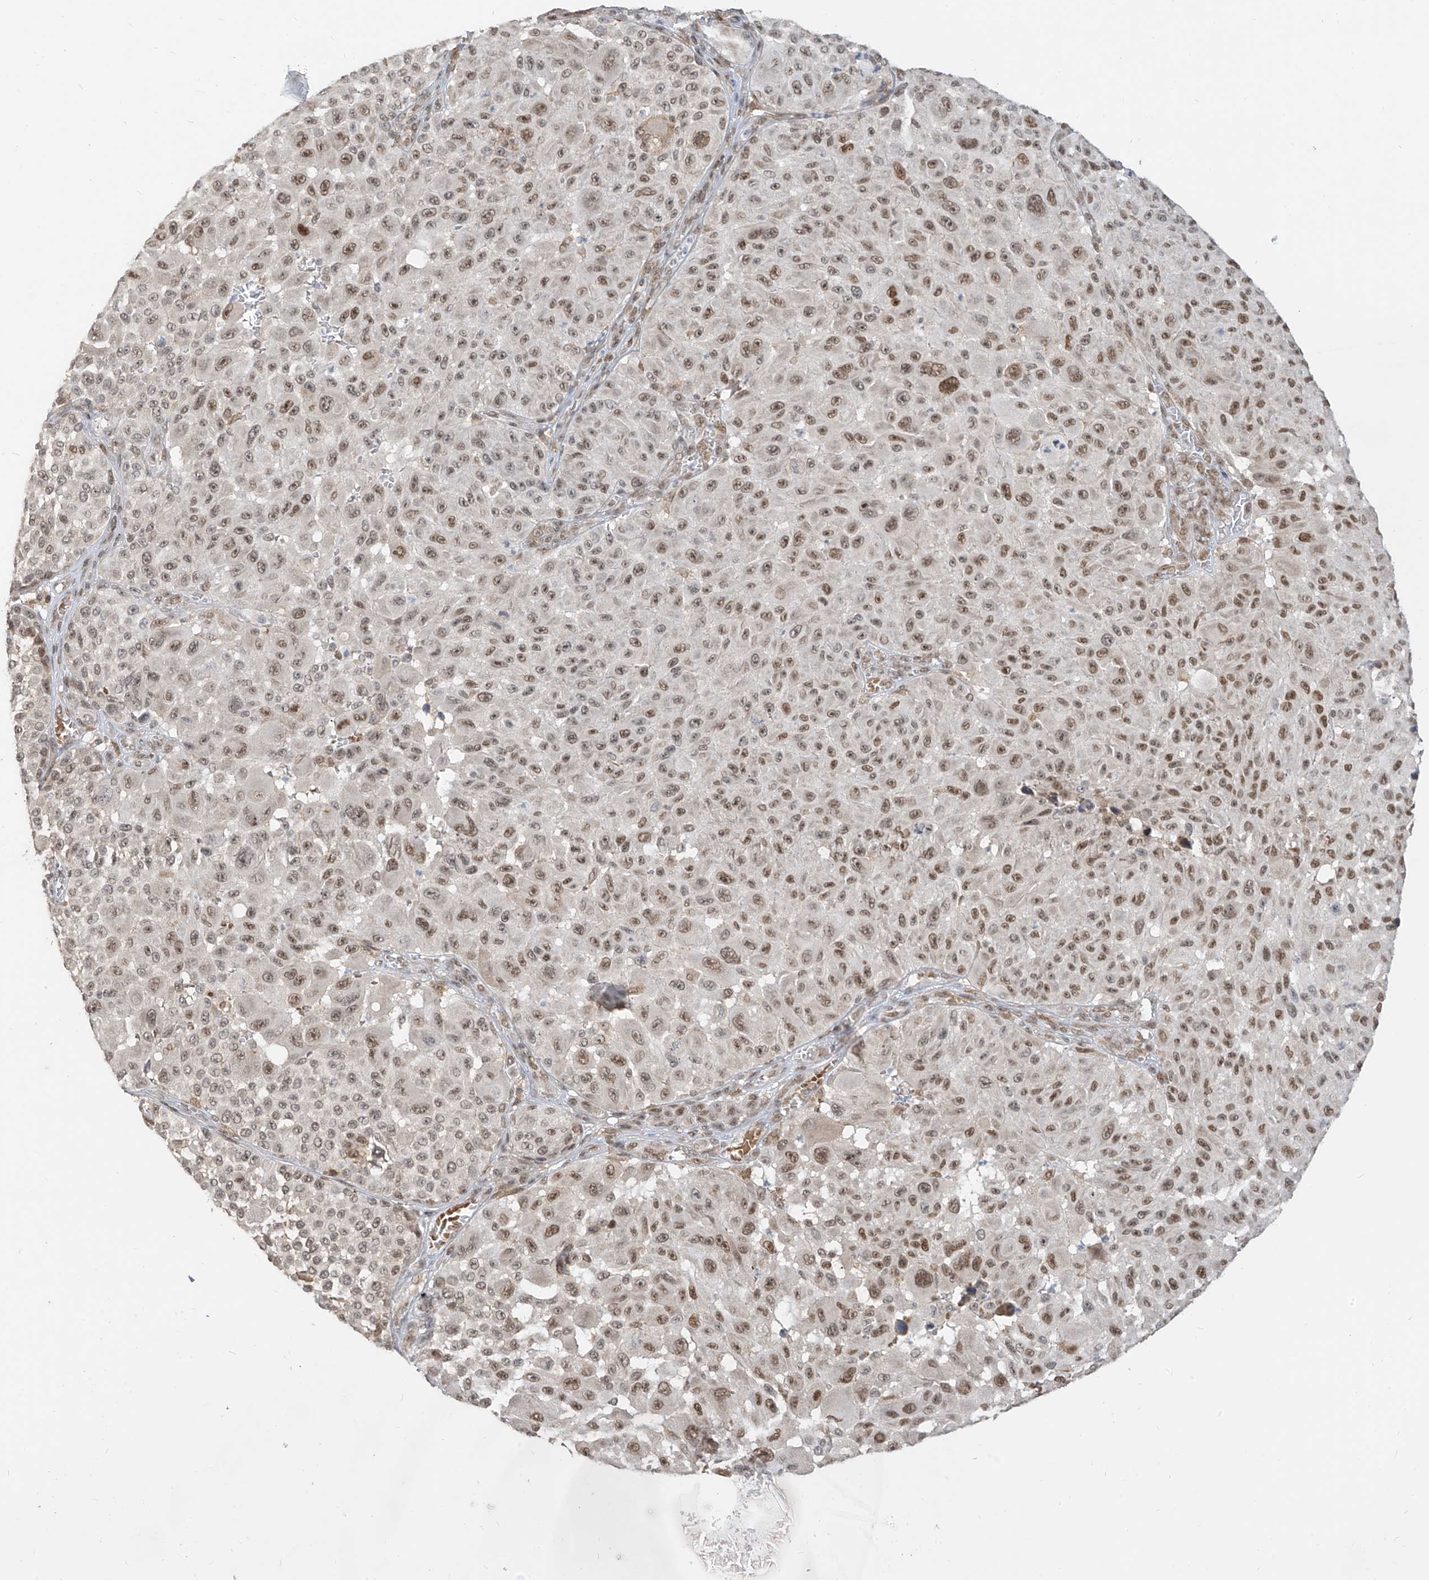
{"staining": {"intensity": "moderate", "quantity": ">75%", "location": "nuclear"}, "tissue": "melanoma", "cell_type": "Tumor cells", "image_type": "cancer", "snomed": [{"axis": "morphology", "description": "Malignant melanoma, NOS"}, {"axis": "topography", "description": "Skin"}], "caption": "An immunohistochemistry (IHC) photomicrograph of tumor tissue is shown. Protein staining in brown highlights moderate nuclear positivity in malignant melanoma within tumor cells.", "gene": "ZMYM2", "patient": {"sex": "male", "age": 83}}